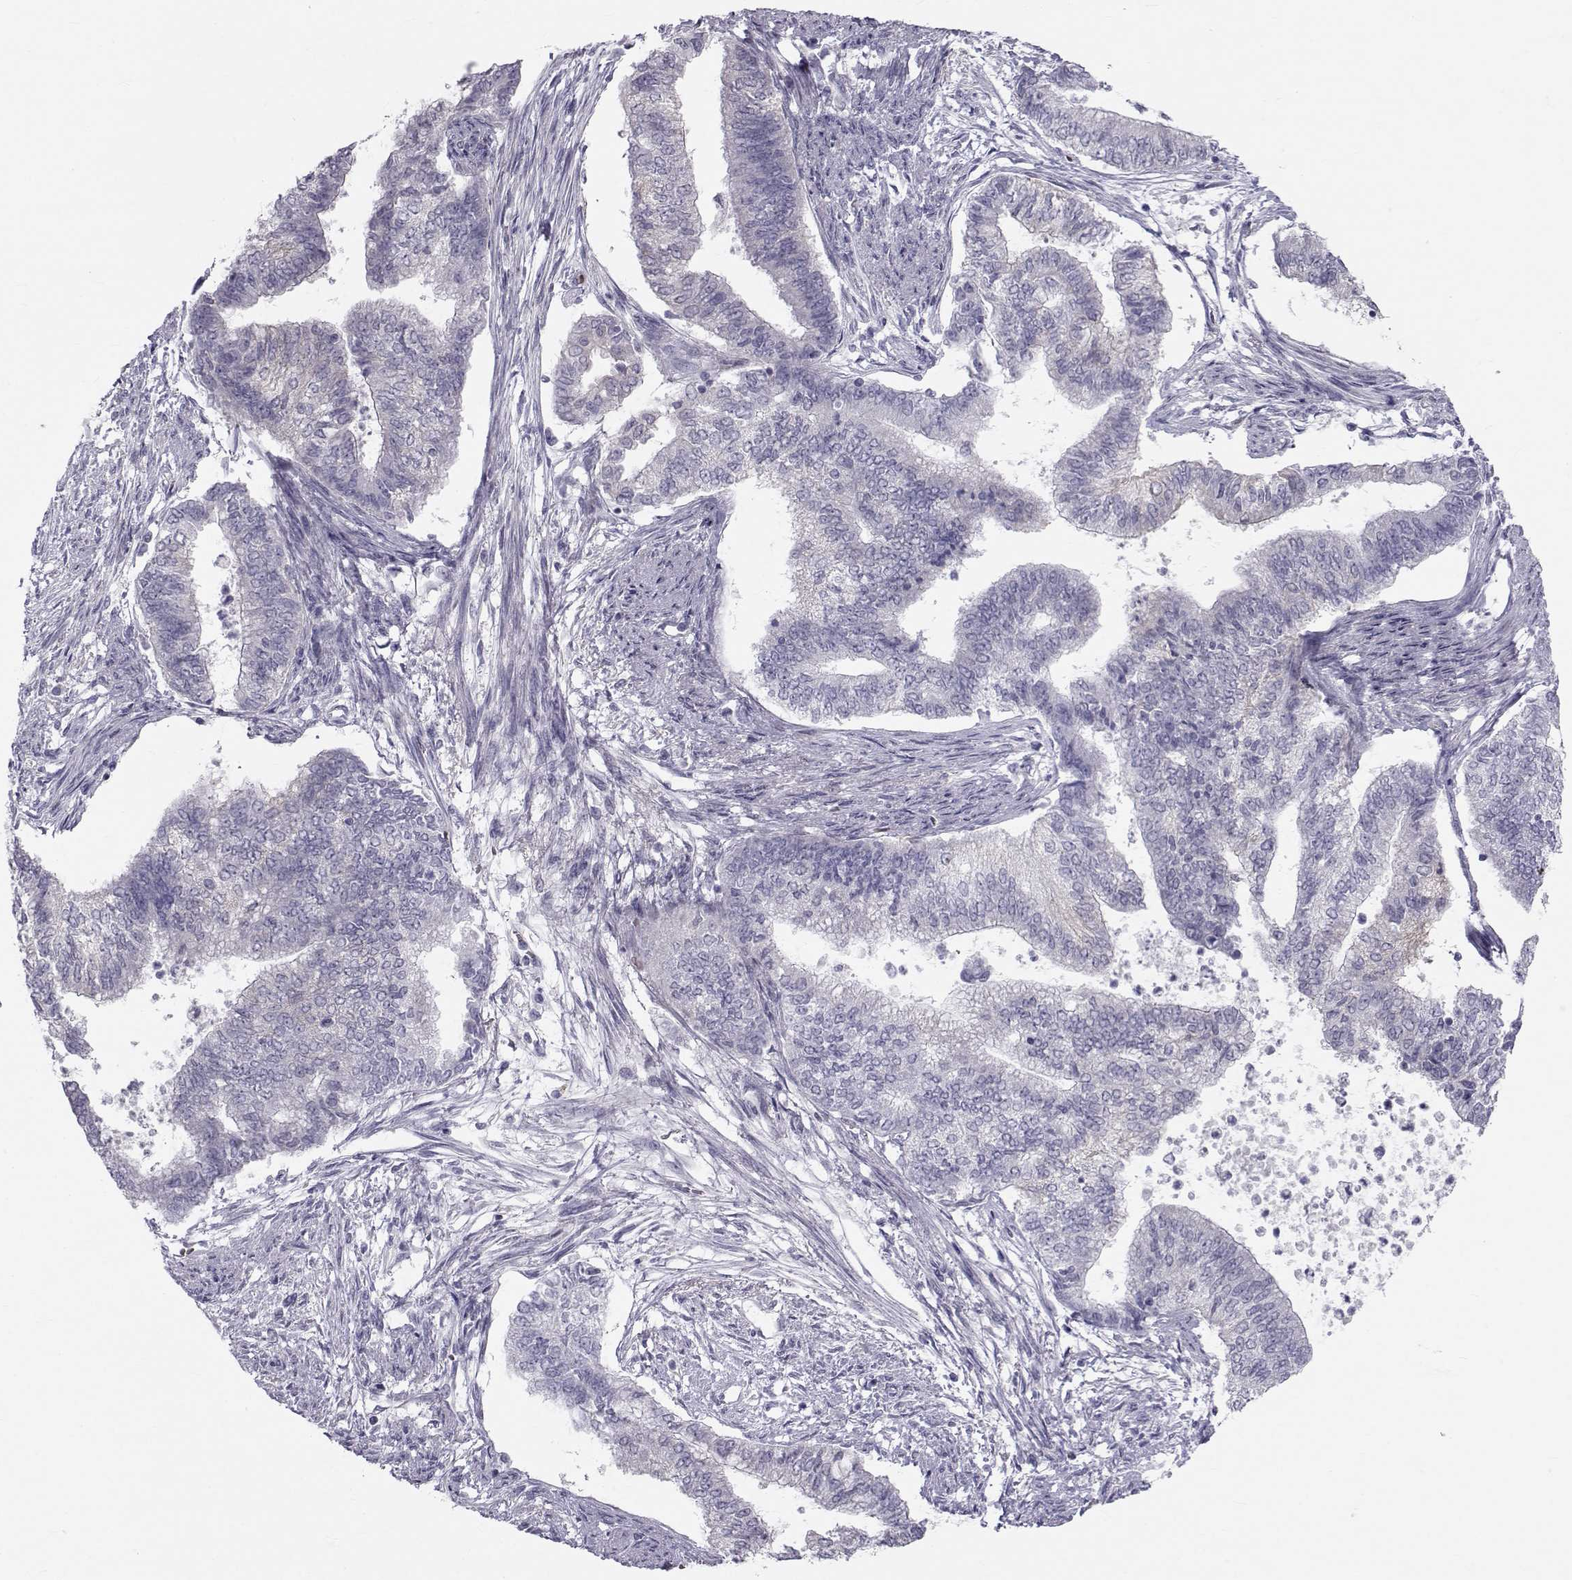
{"staining": {"intensity": "negative", "quantity": "none", "location": "none"}, "tissue": "endometrial cancer", "cell_type": "Tumor cells", "image_type": "cancer", "snomed": [{"axis": "morphology", "description": "Adenocarcinoma, NOS"}, {"axis": "topography", "description": "Endometrium"}], "caption": "The photomicrograph displays no significant expression in tumor cells of endometrial adenocarcinoma. (IHC, brightfield microscopy, high magnification).", "gene": "GARIN3", "patient": {"sex": "female", "age": 65}}